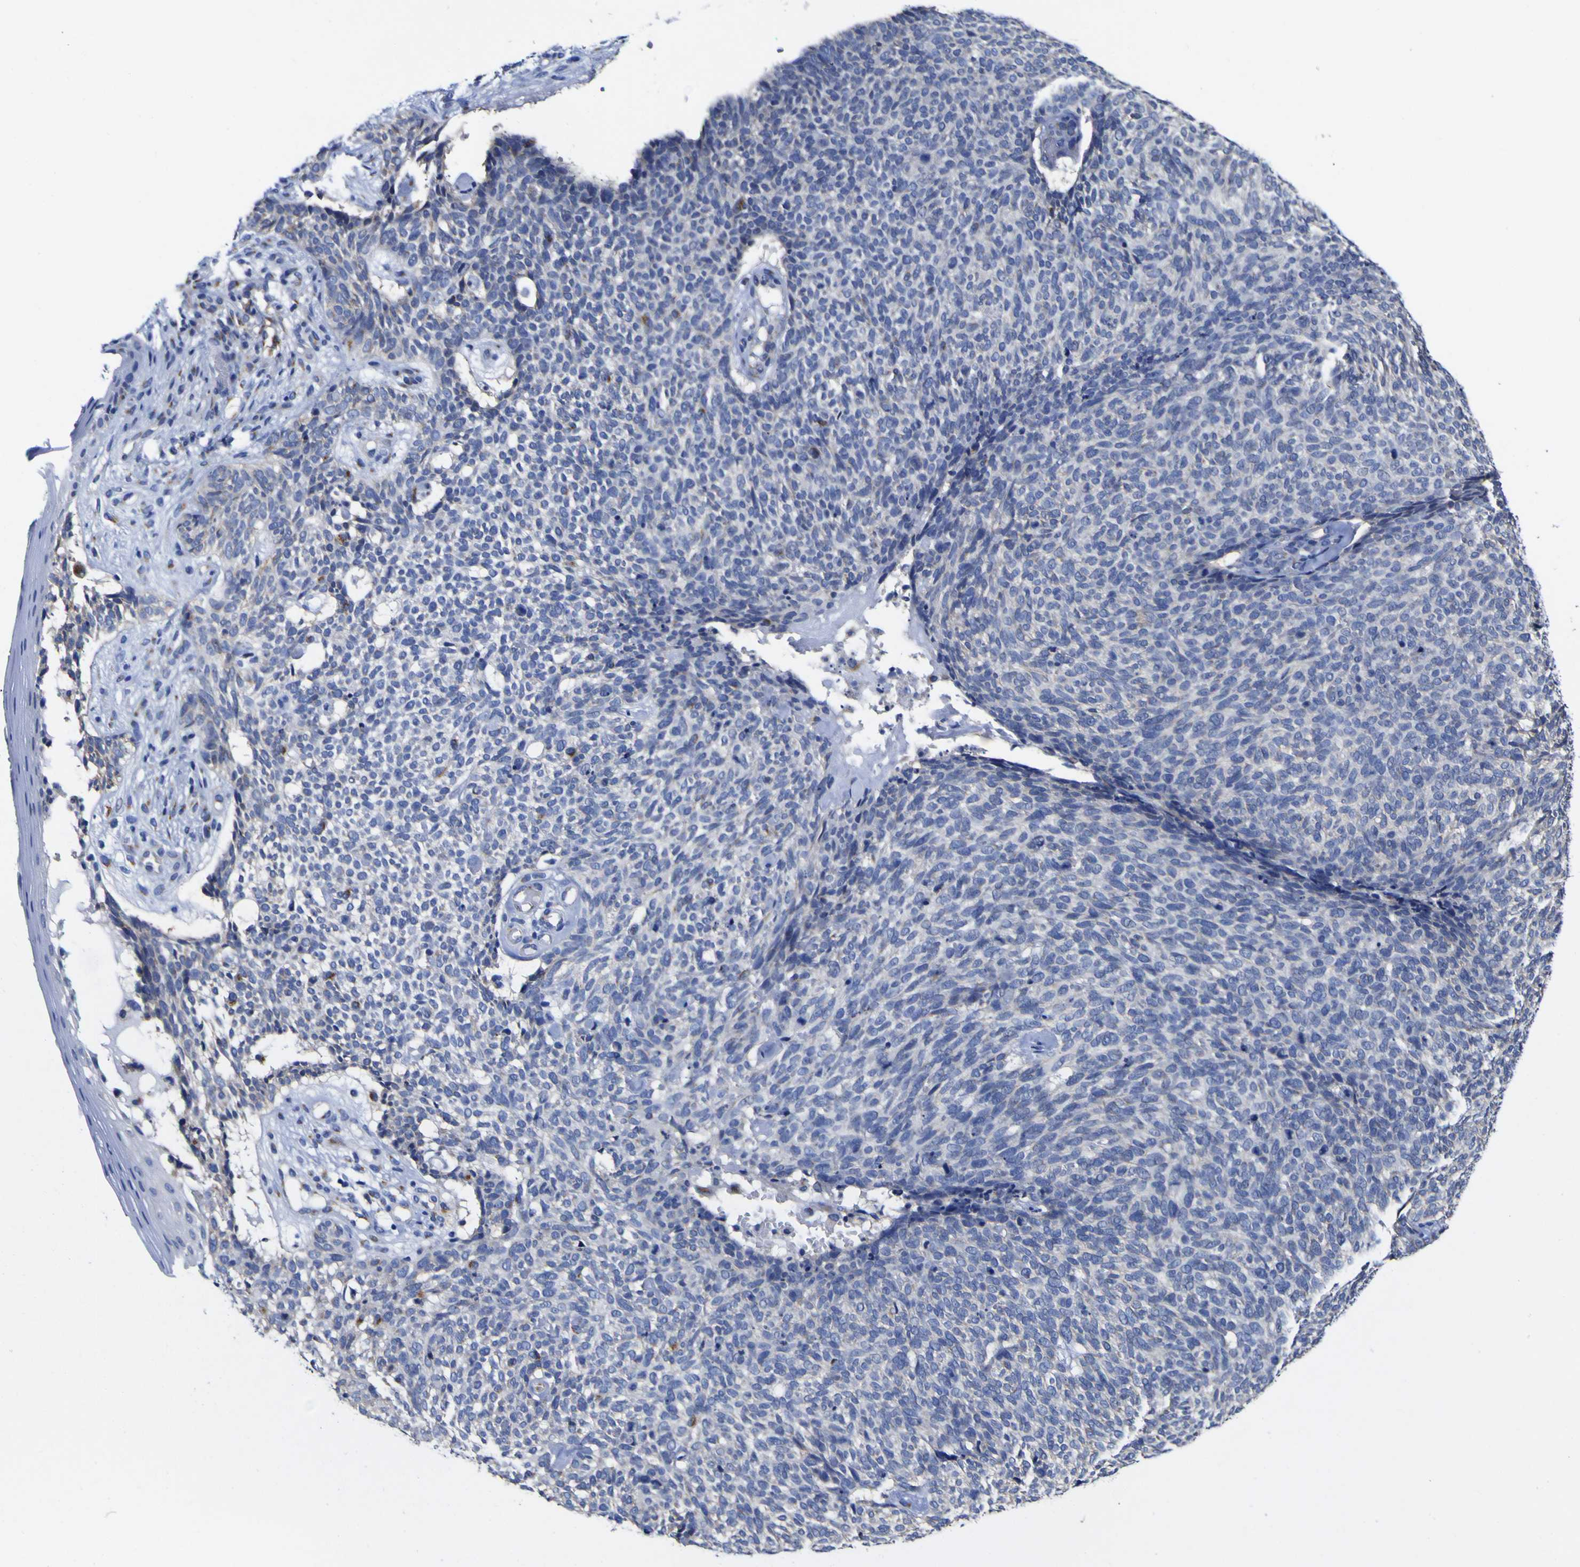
{"staining": {"intensity": "weak", "quantity": "<25%", "location": "cytoplasmic/membranous"}, "tissue": "skin cancer", "cell_type": "Tumor cells", "image_type": "cancer", "snomed": [{"axis": "morphology", "description": "Basal cell carcinoma"}, {"axis": "topography", "description": "Skin"}], "caption": "Tumor cells are negative for protein expression in human skin basal cell carcinoma. (Brightfield microscopy of DAB IHC at high magnification).", "gene": "GOLM1", "patient": {"sex": "female", "age": 84}}